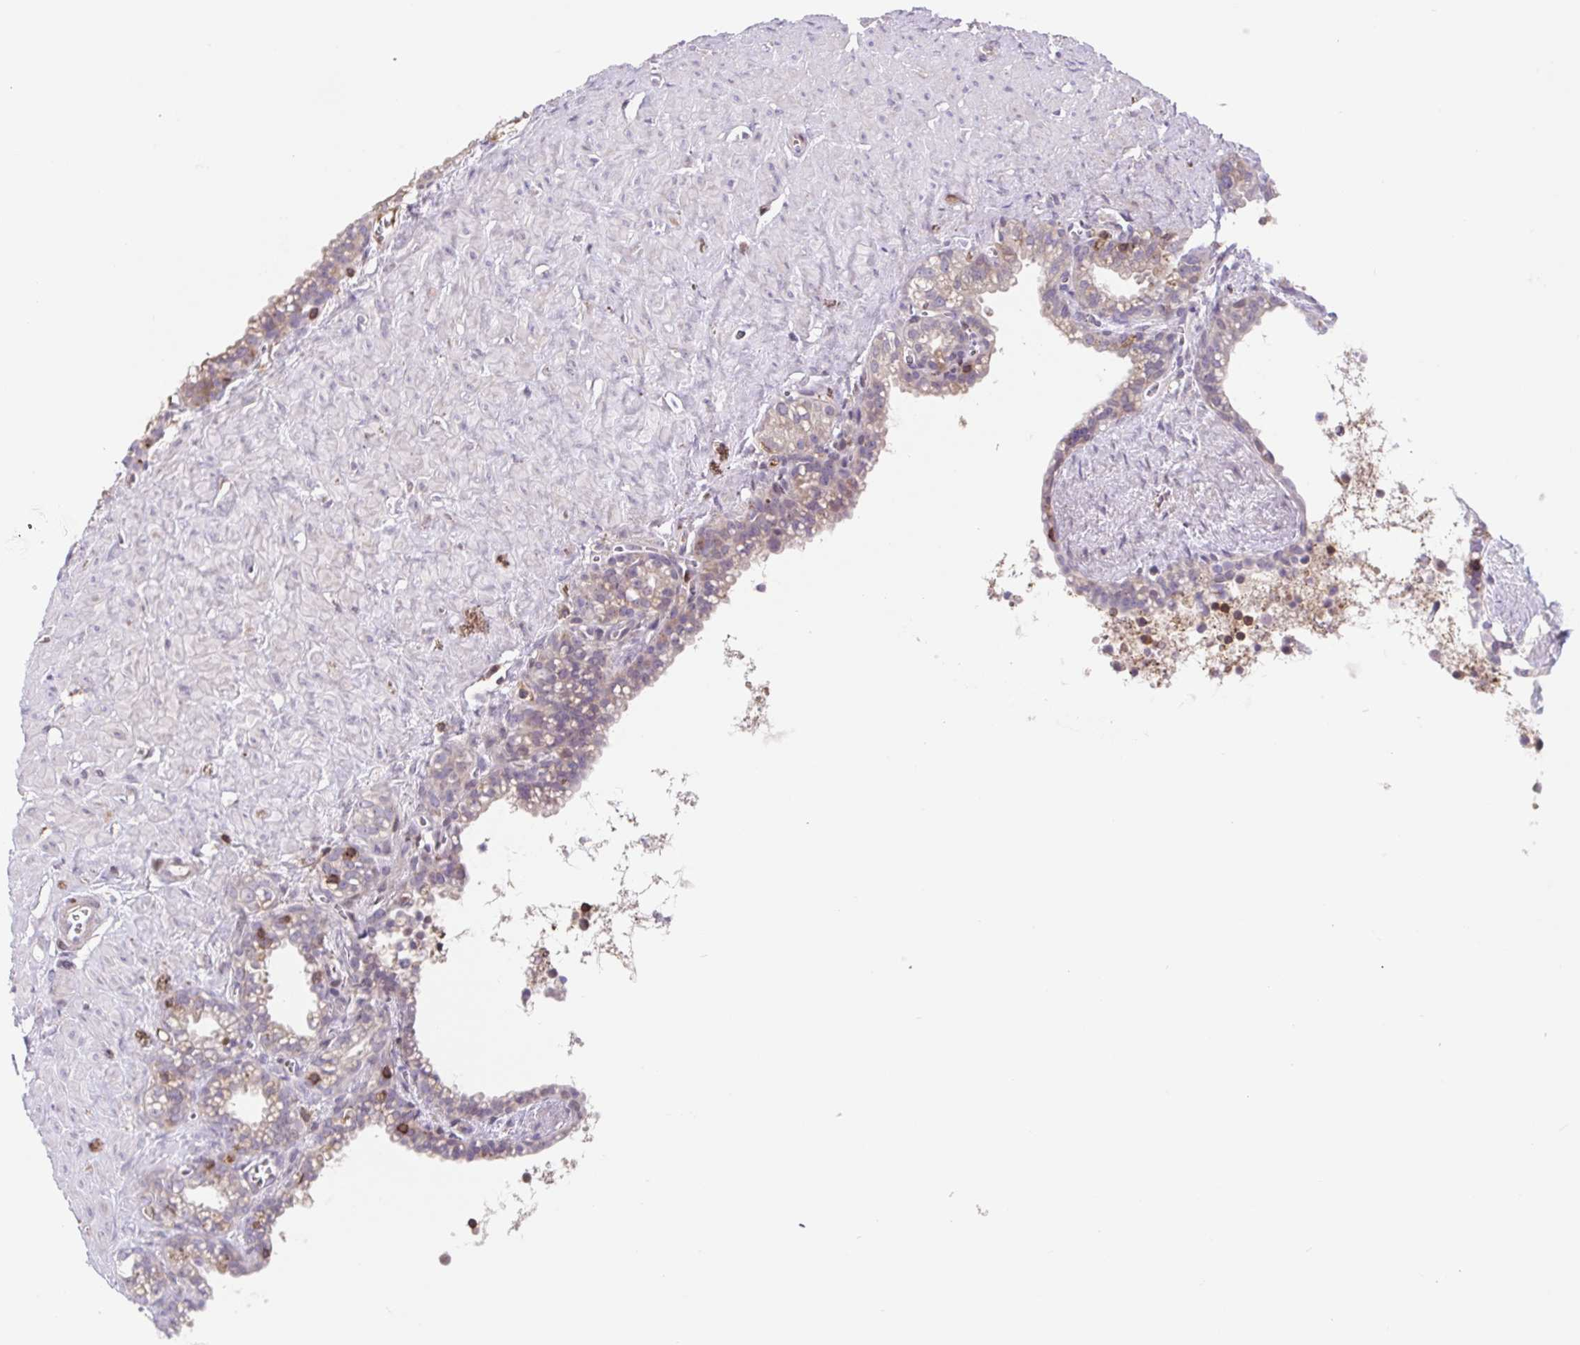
{"staining": {"intensity": "negative", "quantity": "none", "location": "none"}, "tissue": "seminal vesicle", "cell_type": "Glandular cells", "image_type": "normal", "snomed": [{"axis": "morphology", "description": "Normal tissue, NOS"}, {"axis": "topography", "description": "Seminal veicle"}], "caption": "This histopathology image is of benign seminal vesicle stained with immunohistochemistry to label a protein in brown with the nuclei are counter-stained blue. There is no staining in glandular cells.", "gene": "TPRG1", "patient": {"sex": "male", "age": 76}}